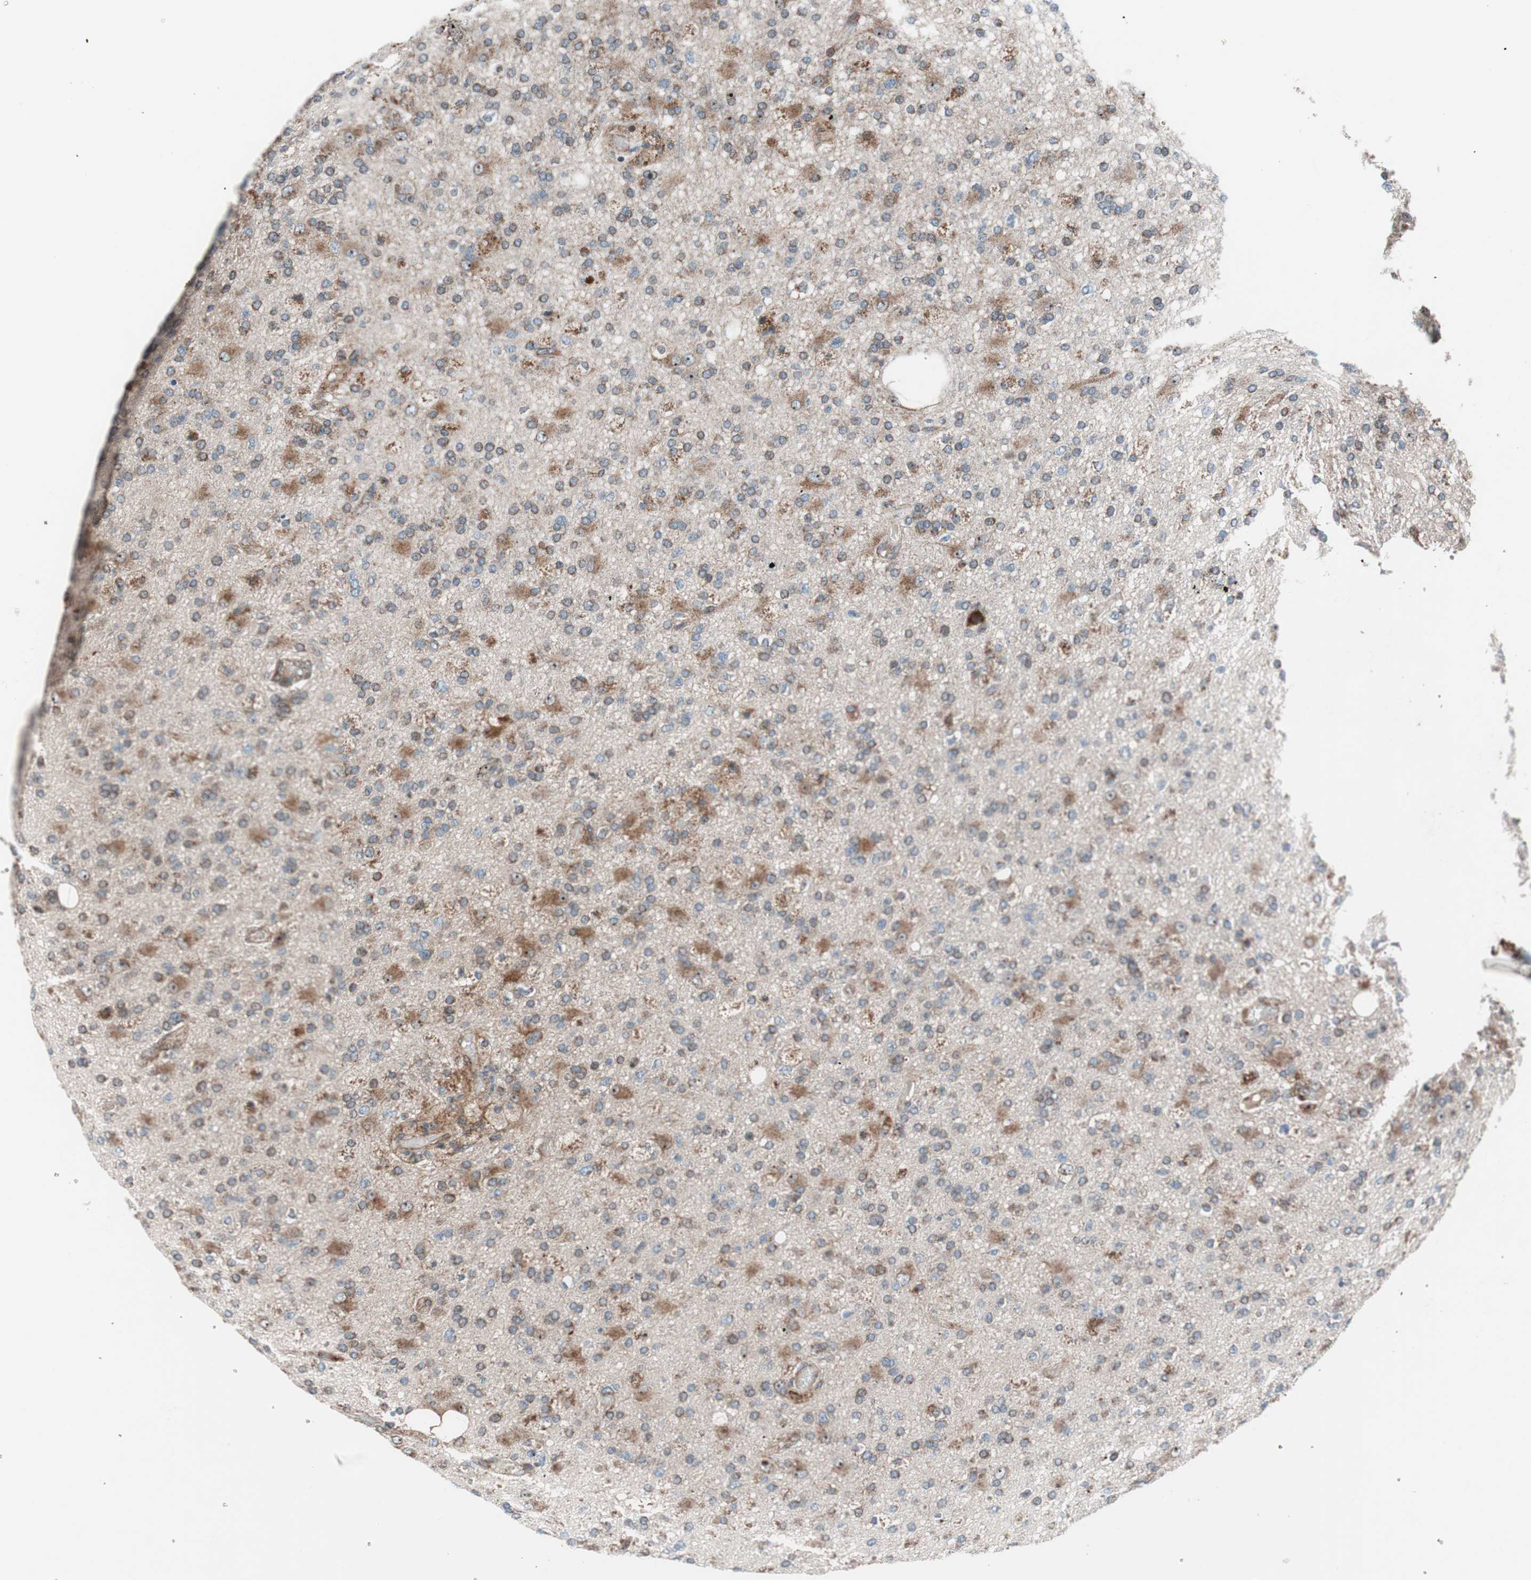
{"staining": {"intensity": "weak", "quantity": "<25%", "location": "cytoplasmic/membranous"}, "tissue": "glioma", "cell_type": "Tumor cells", "image_type": "cancer", "snomed": [{"axis": "morphology", "description": "Glioma, malignant, High grade"}, {"axis": "topography", "description": "Brain"}], "caption": "Immunohistochemistry histopathology image of neoplastic tissue: glioma stained with DAB (3,3'-diaminobenzidine) demonstrates no significant protein positivity in tumor cells.", "gene": "CCL14", "patient": {"sex": "male", "age": 33}}